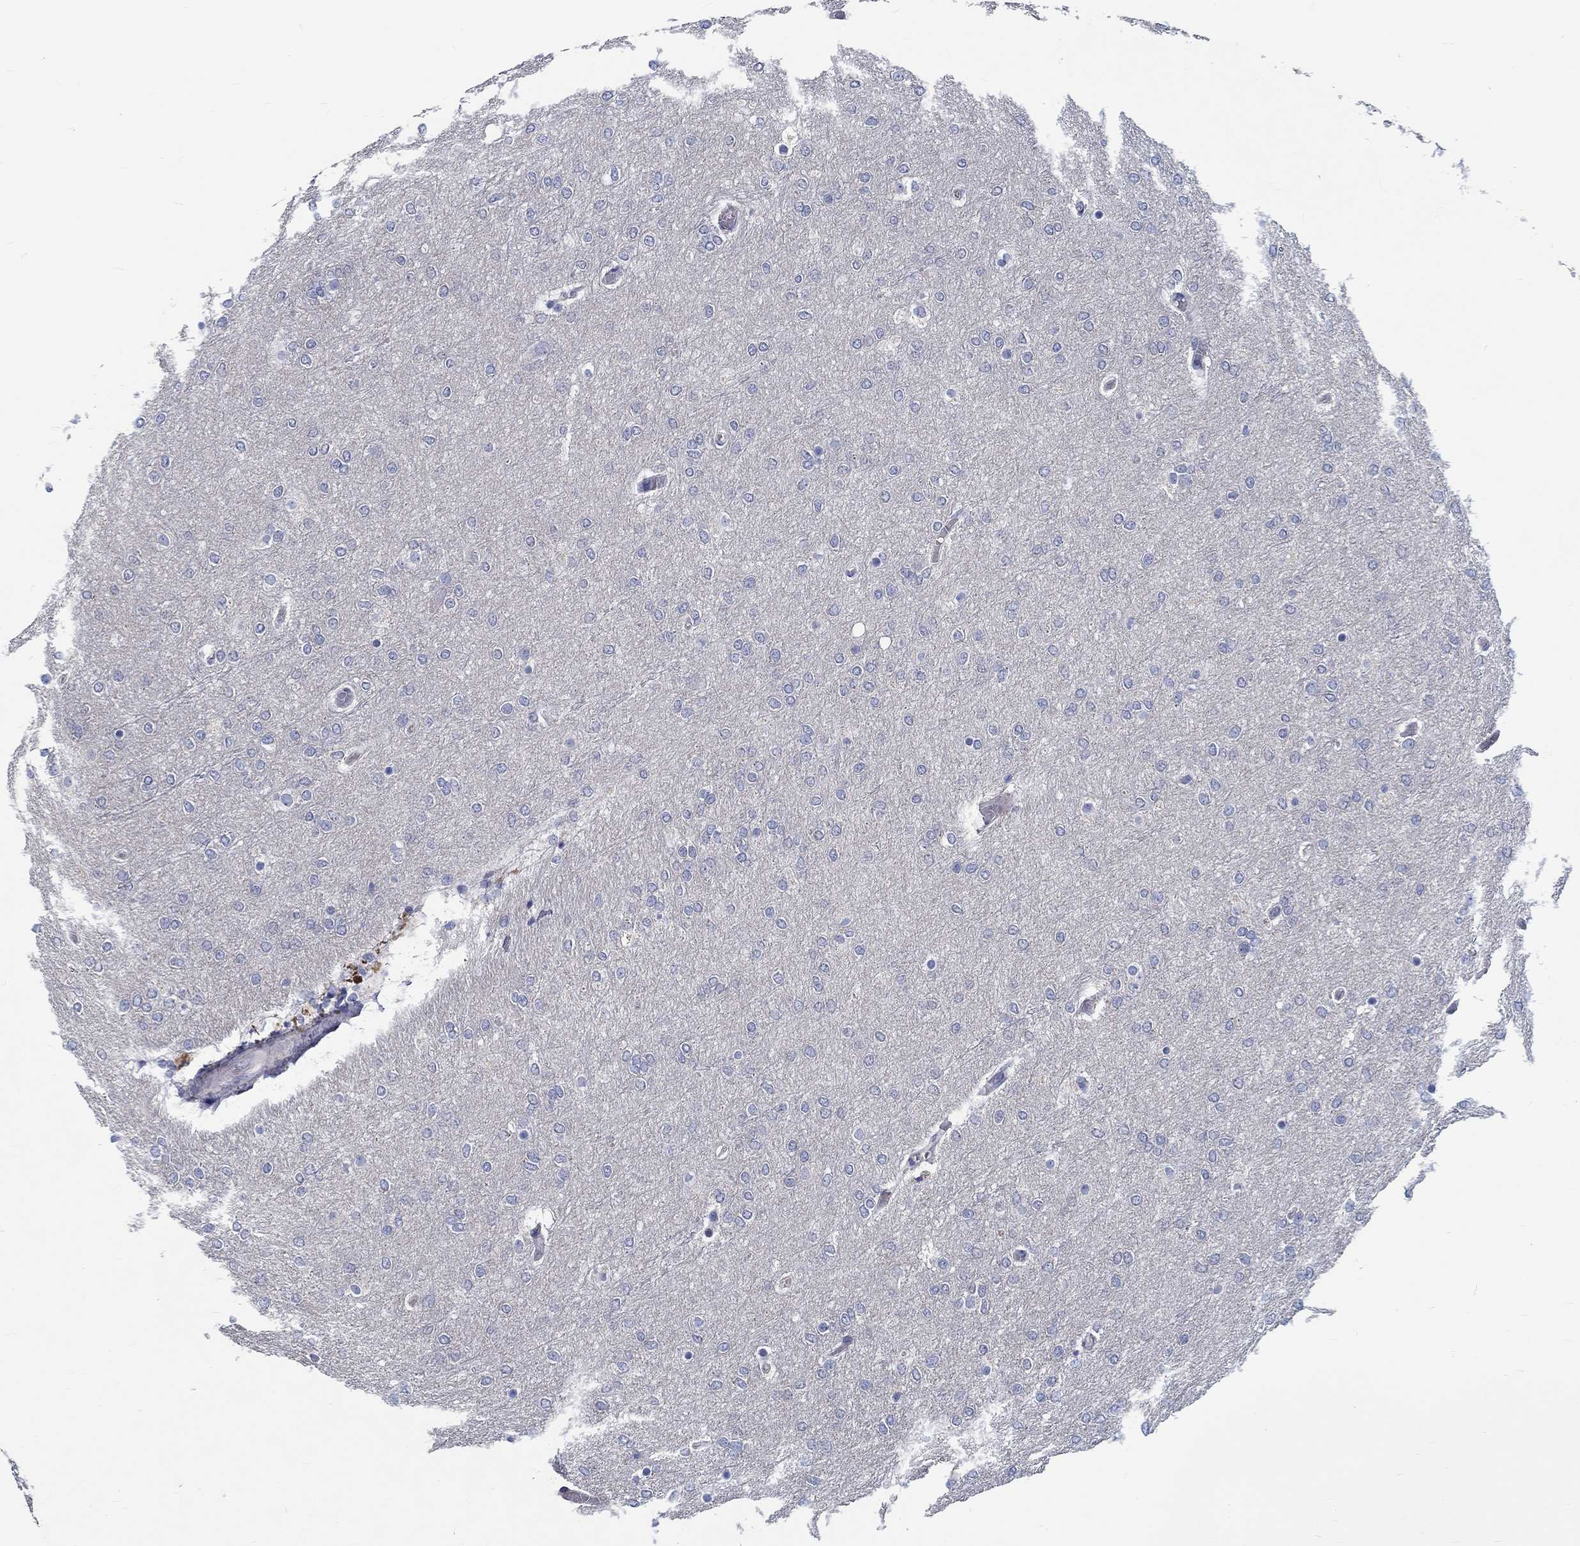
{"staining": {"intensity": "negative", "quantity": "none", "location": "none"}, "tissue": "glioma", "cell_type": "Tumor cells", "image_type": "cancer", "snomed": [{"axis": "morphology", "description": "Glioma, malignant, High grade"}, {"axis": "topography", "description": "Brain"}], "caption": "IHC of human glioma exhibits no expression in tumor cells.", "gene": "MYBPC1", "patient": {"sex": "female", "age": 61}}